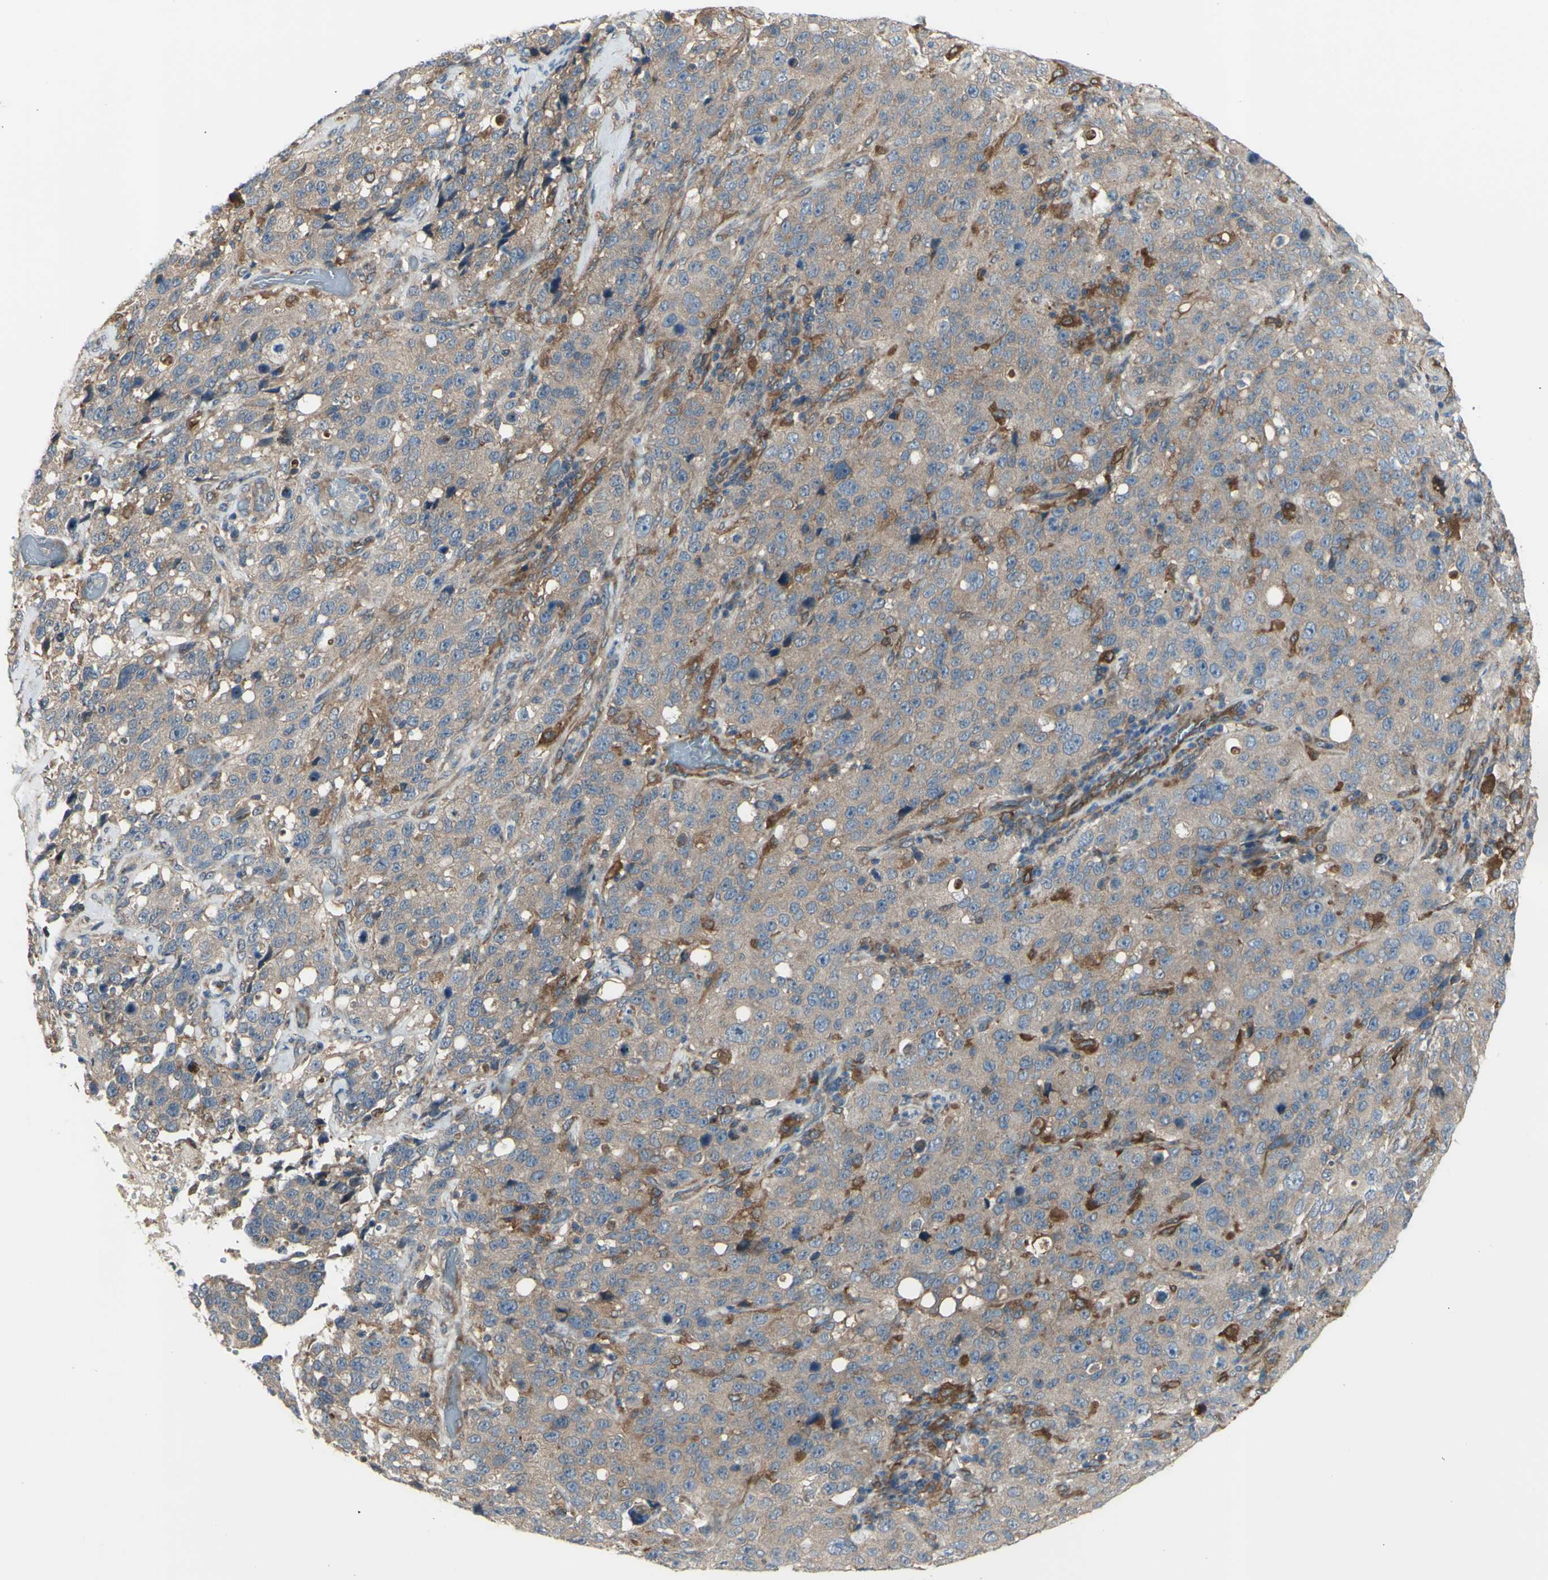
{"staining": {"intensity": "weak", "quantity": ">75%", "location": "cytoplasmic/membranous"}, "tissue": "stomach cancer", "cell_type": "Tumor cells", "image_type": "cancer", "snomed": [{"axis": "morphology", "description": "Normal tissue, NOS"}, {"axis": "morphology", "description": "Adenocarcinoma, NOS"}, {"axis": "topography", "description": "Stomach"}], "caption": "Stomach adenocarcinoma stained with DAB (3,3'-diaminobenzidine) immunohistochemistry (IHC) reveals low levels of weak cytoplasmic/membranous expression in about >75% of tumor cells.", "gene": "IGSF9B", "patient": {"sex": "male", "age": 48}}